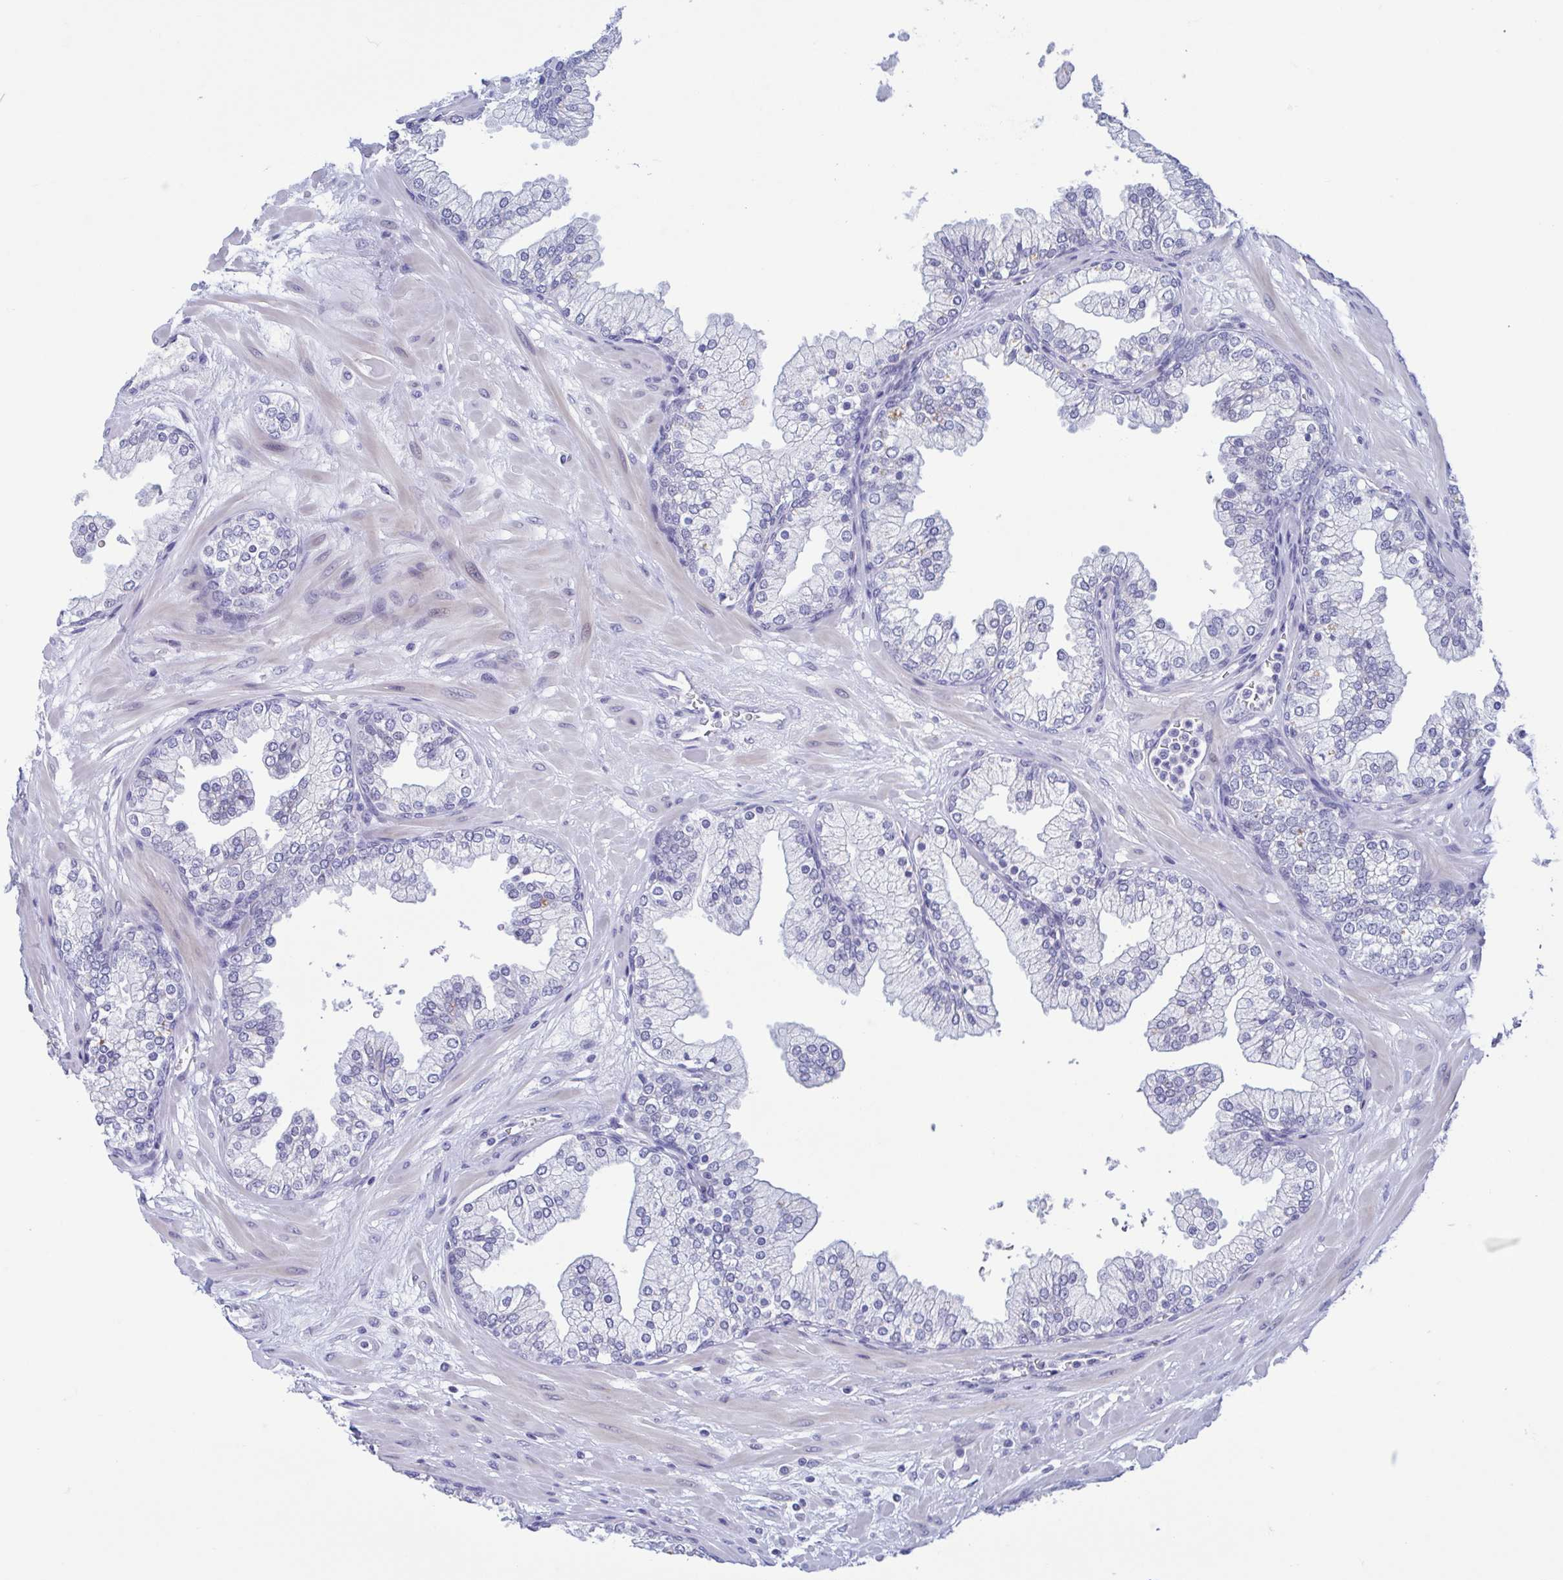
{"staining": {"intensity": "negative", "quantity": "none", "location": "none"}, "tissue": "prostate", "cell_type": "Glandular cells", "image_type": "normal", "snomed": [{"axis": "morphology", "description": "Normal tissue, NOS"}, {"axis": "topography", "description": "Prostate"}, {"axis": "topography", "description": "Peripheral nerve tissue"}], "caption": "IHC photomicrograph of normal prostate stained for a protein (brown), which displays no expression in glandular cells.", "gene": "PERM1", "patient": {"sex": "male", "age": 61}}